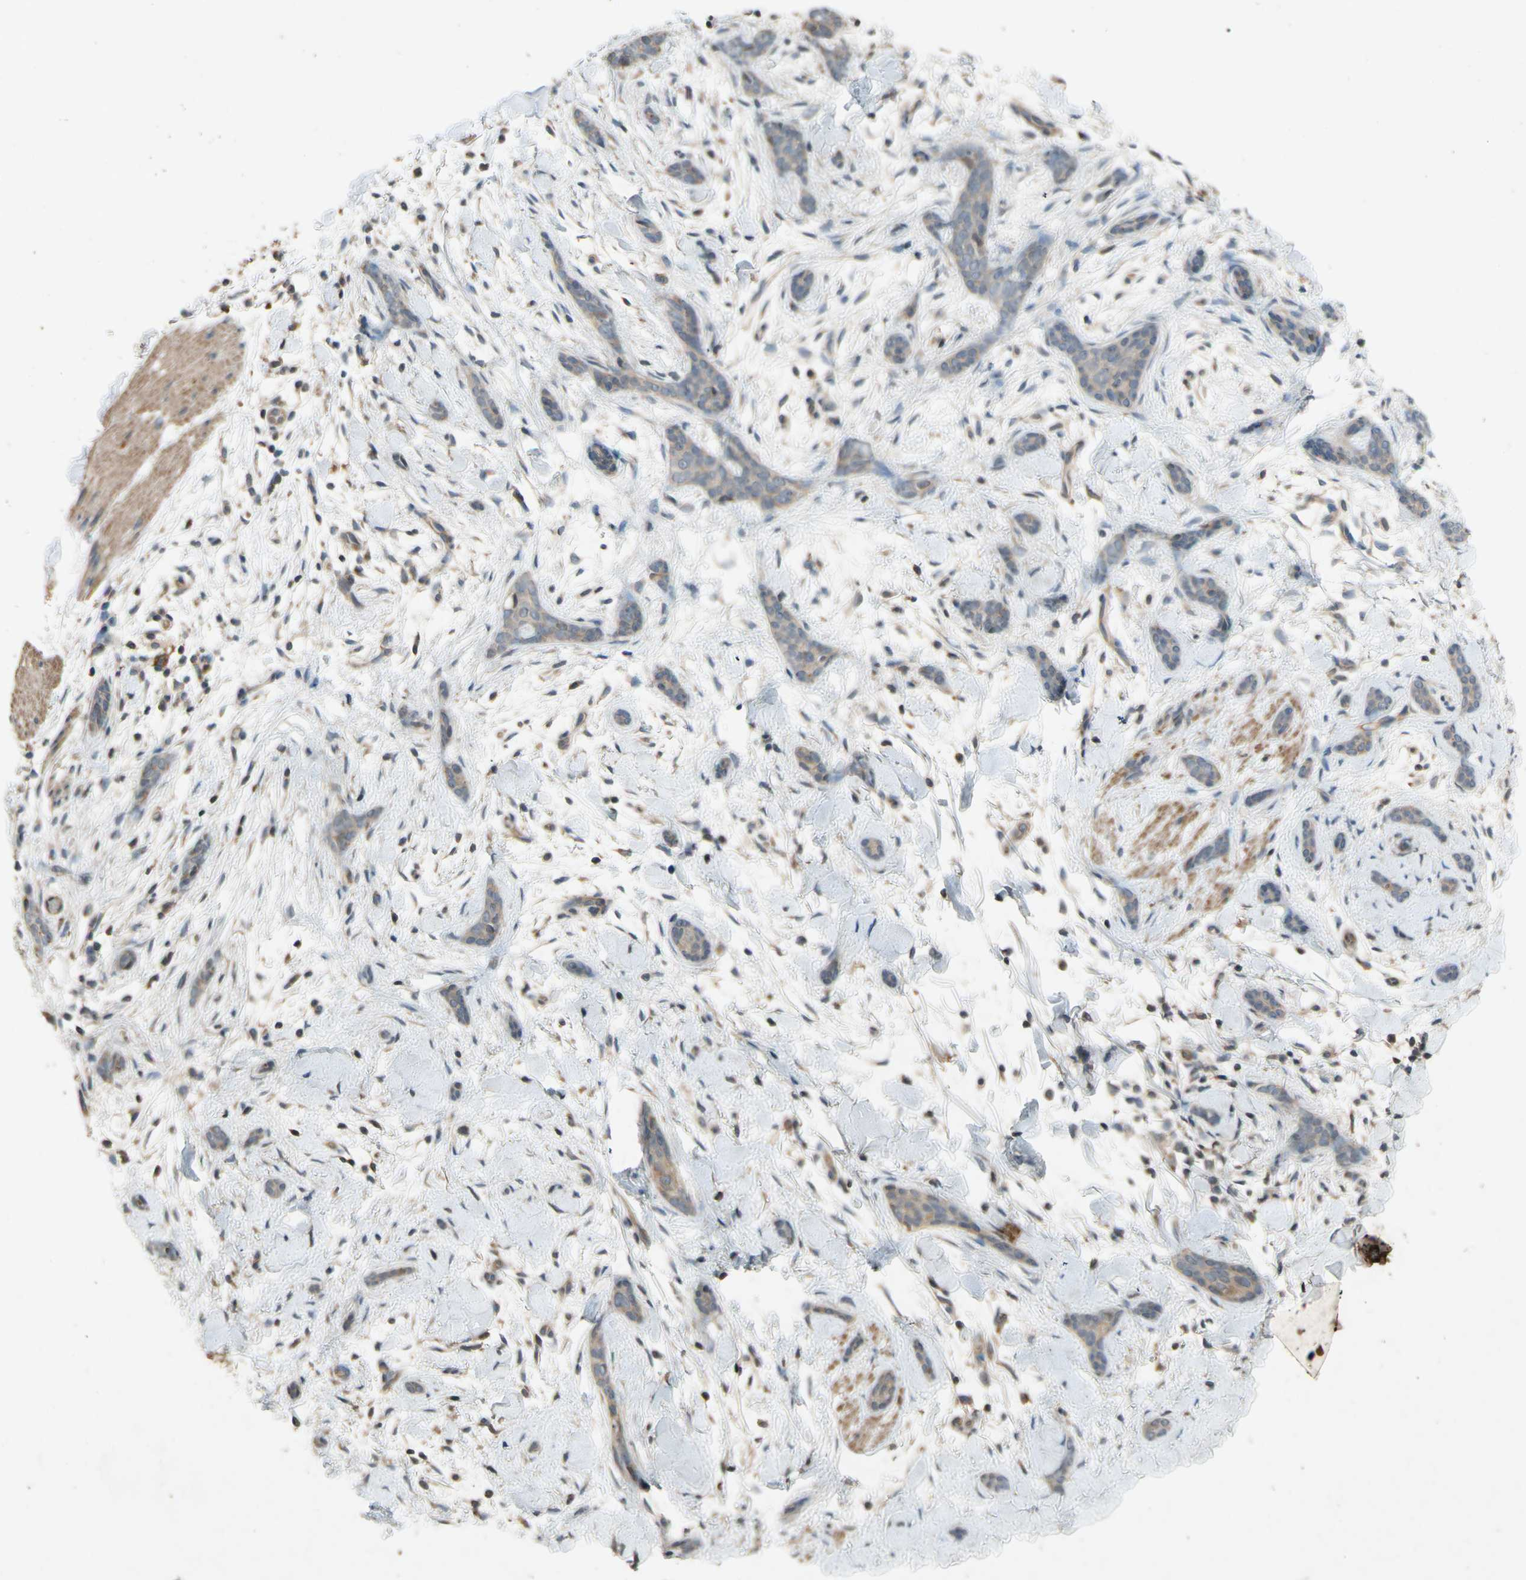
{"staining": {"intensity": "weak", "quantity": ">75%", "location": "cytoplasmic/membranous"}, "tissue": "skin cancer", "cell_type": "Tumor cells", "image_type": "cancer", "snomed": [{"axis": "morphology", "description": "Basal cell carcinoma"}, {"axis": "morphology", "description": "Adnexal tumor, benign"}, {"axis": "topography", "description": "Skin"}], "caption": "Protein analysis of skin cancer (basal cell carcinoma) tissue displays weak cytoplasmic/membranous positivity in about >75% of tumor cells. Using DAB (brown) and hematoxylin (blue) stains, captured at high magnification using brightfield microscopy.", "gene": "ATP6V1F", "patient": {"sex": "female", "age": 42}}